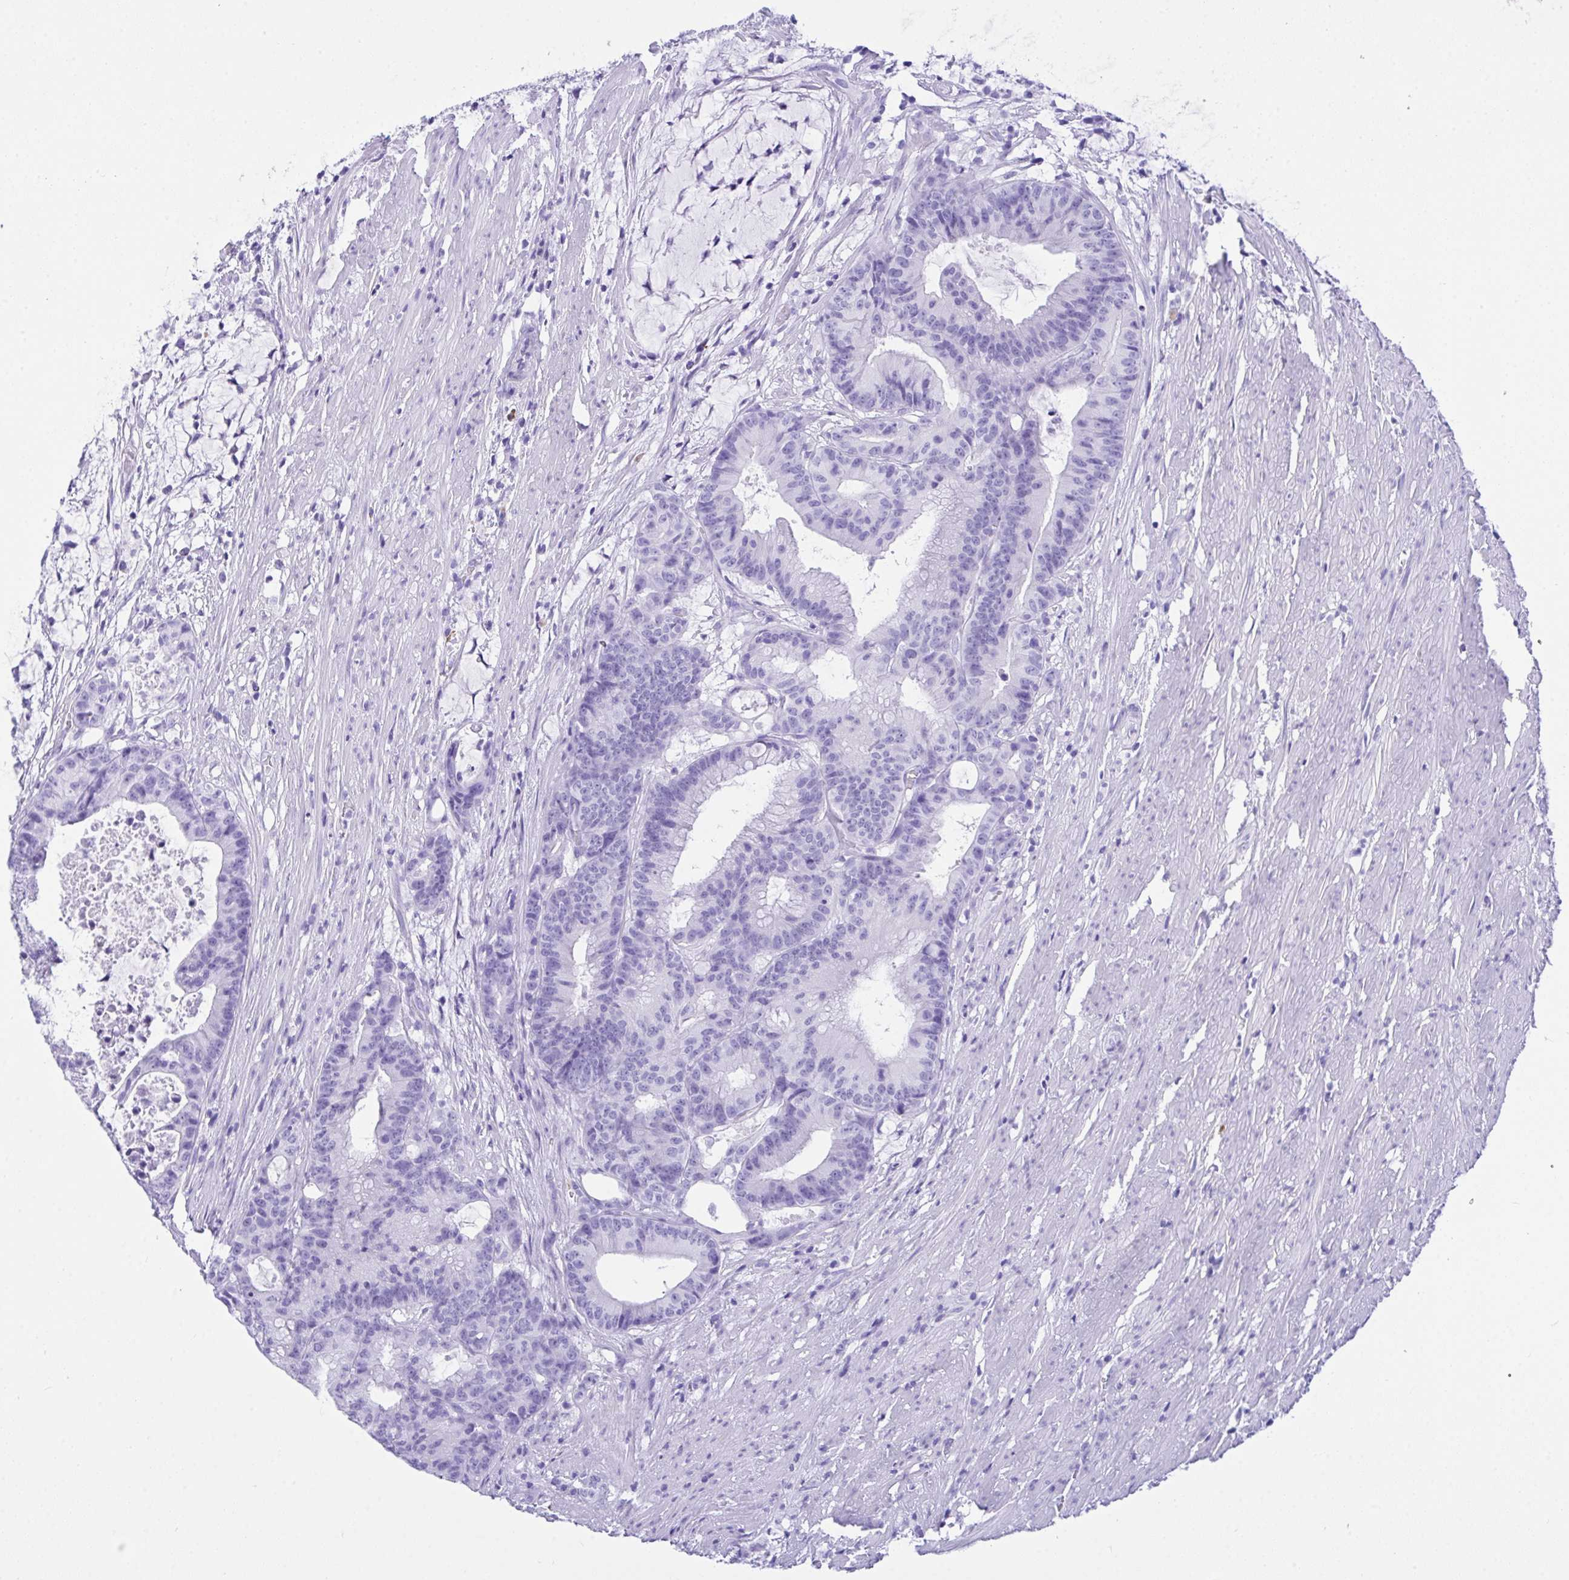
{"staining": {"intensity": "negative", "quantity": "none", "location": "none"}, "tissue": "colorectal cancer", "cell_type": "Tumor cells", "image_type": "cancer", "snomed": [{"axis": "morphology", "description": "Adenocarcinoma, NOS"}, {"axis": "topography", "description": "Colon"}], "caption": "There is no significant expression in tumor cells of colorectal cancer (adenocarcinoma). (IHC, brightfield microscopy, high magnification).", "gene": "BEST4", "patient": {"sex": "female", "age": 78}}